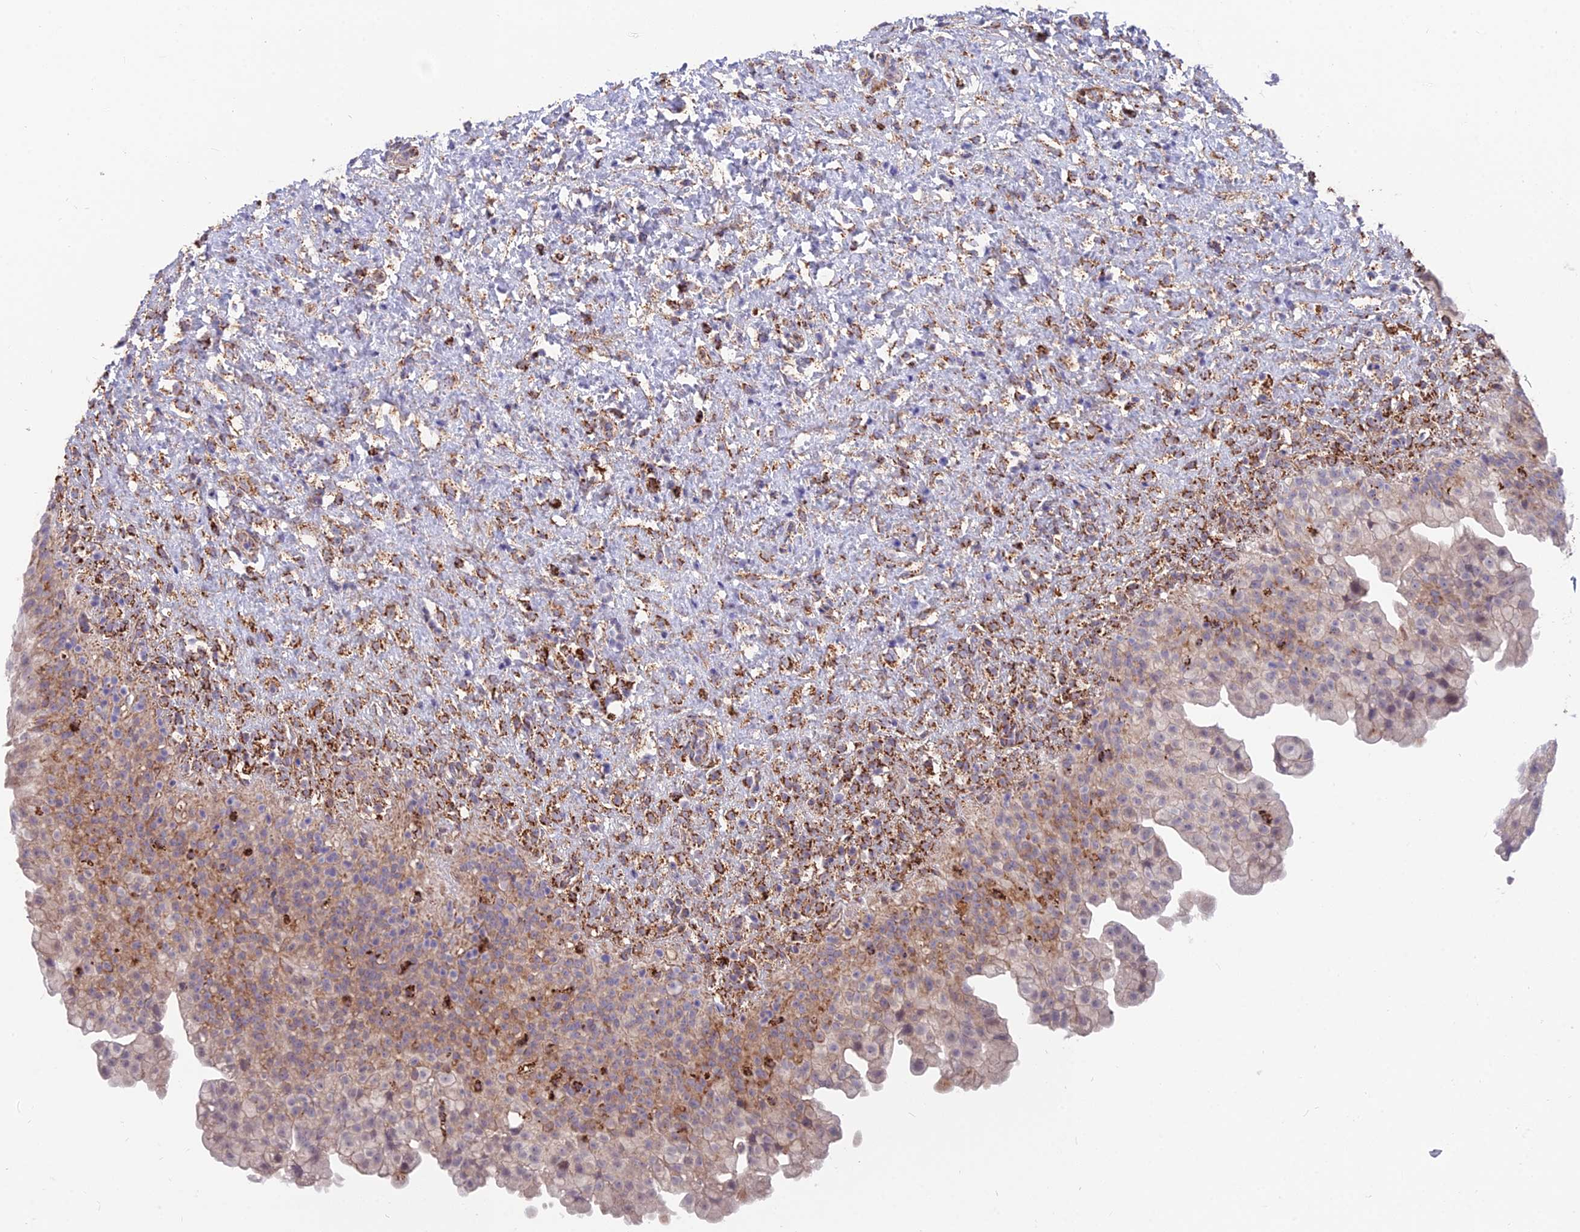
{"staining": {"intensity": "weak", "quantity": "25%-75%", "location": "cytoplasmic/membranous"}, "tissue": "urinary bladder", "cell_type": "Urothelial cells", "image_type": "normal", "snomed": [{"axis": "morphology", "description": "Normal tissue, NOS"}, {"axis": "topography", "description": "Urinary bladder"}], "caption": "IHC micrograph of unremarkable urinary bladder: human urinary bladder stained using immunohistochemistry shows low levels of weak protein expression localized specifically in the cytoplasmic/membranous of urothelial cells, appearing as a cytoplasmic/membranous brown color.", "gene": "TIGD6", "patient": {"sex": "female", "age": 27}}